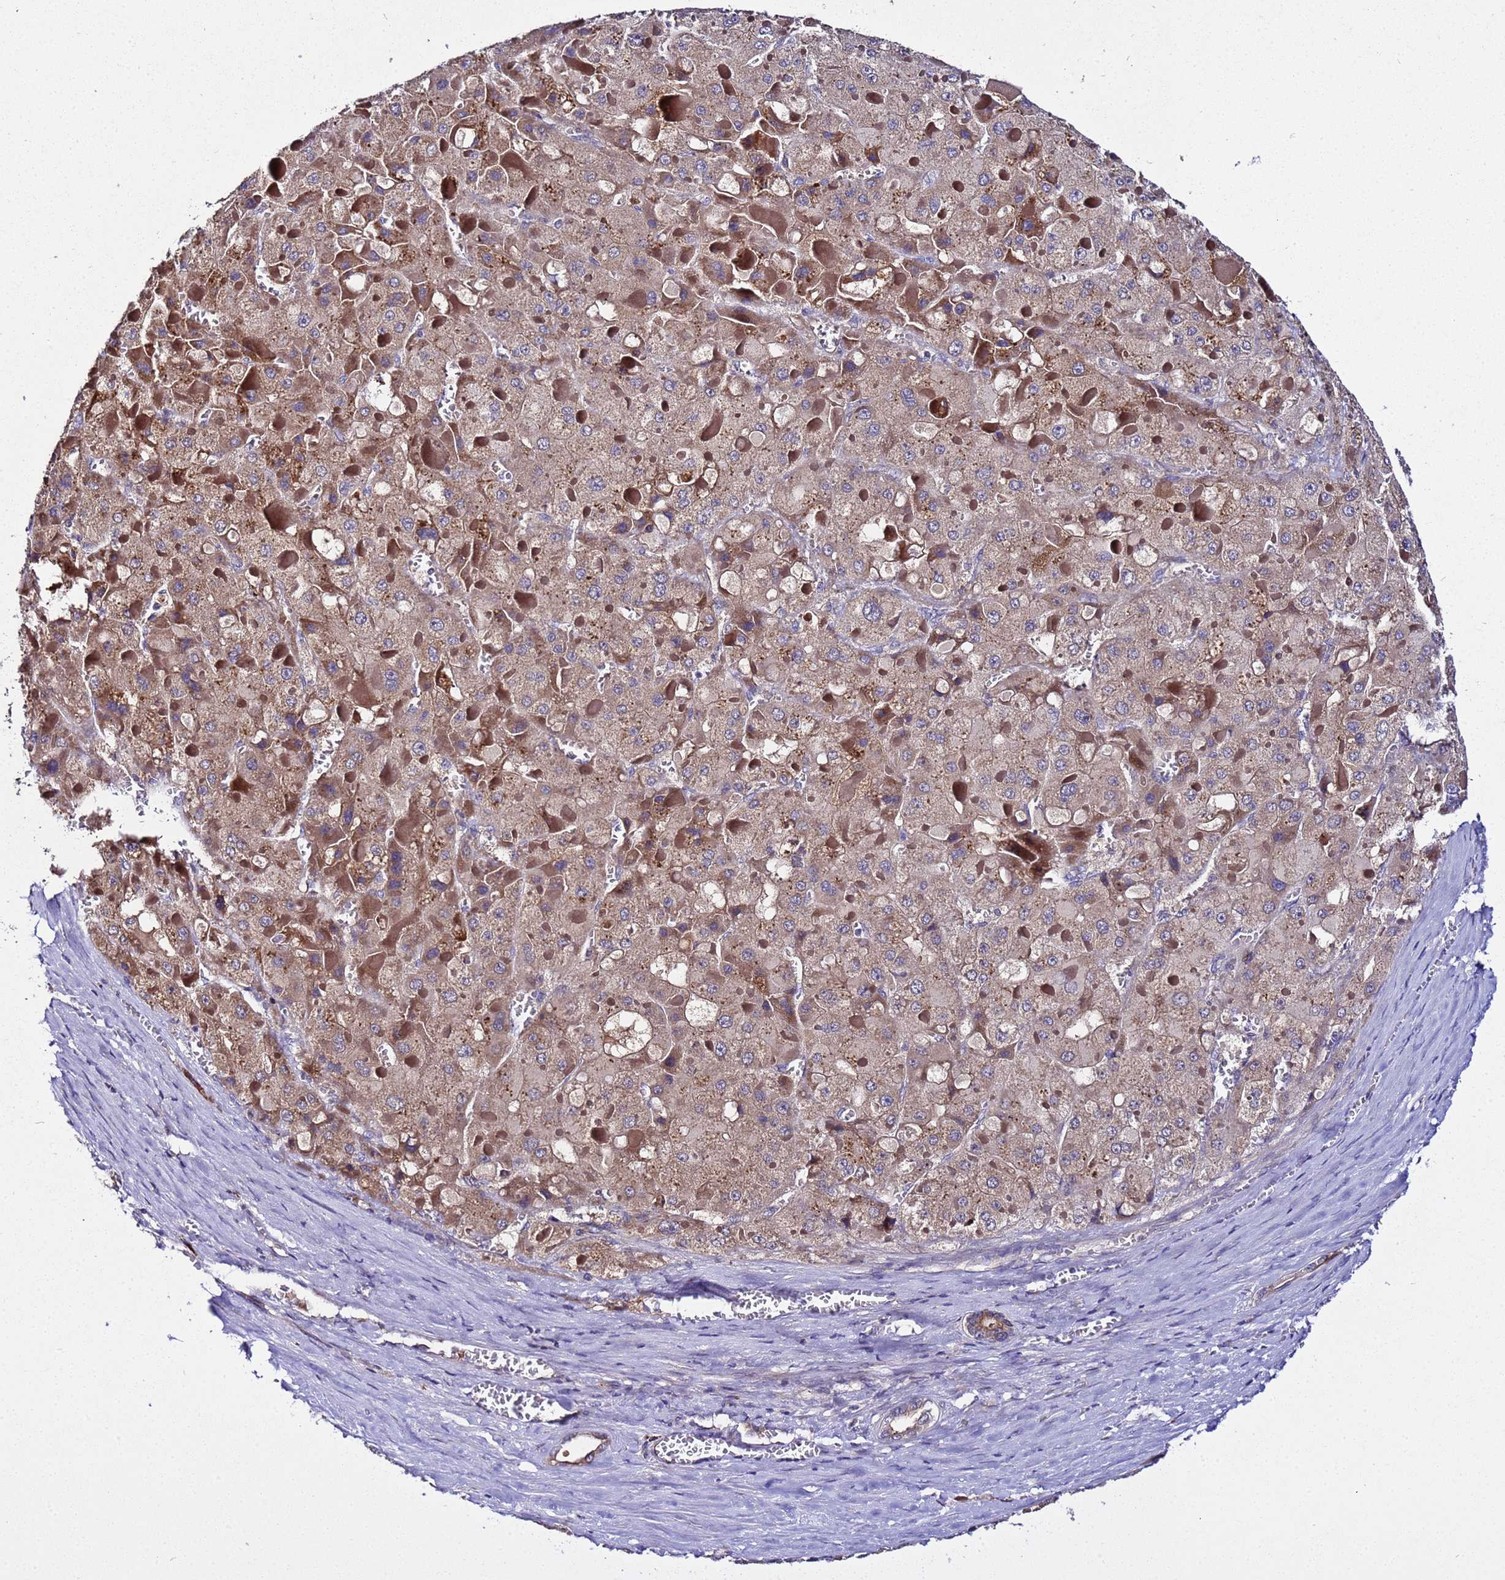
{"staining": {"intensity": "moderate", "quantity": ">75%", "location": "cytoplasmic/membranous"}, "tissue": "liver cancer", "cell_type": "Tumor cells", "image_type": "cancer", "snomed": [{"axis": "morphology", "description": "Carcinoma, Hepatocellular, NOS"}, {"axis": "topography", "description": "Liver"}], "caption": "Protein expression analysis of liver cancer exhibits moderate cytoplasmic/membranous staining in about >75% of tumor cells.", "gene": "PLXDC2", "patient": {"sex": "female", "age": 73}}